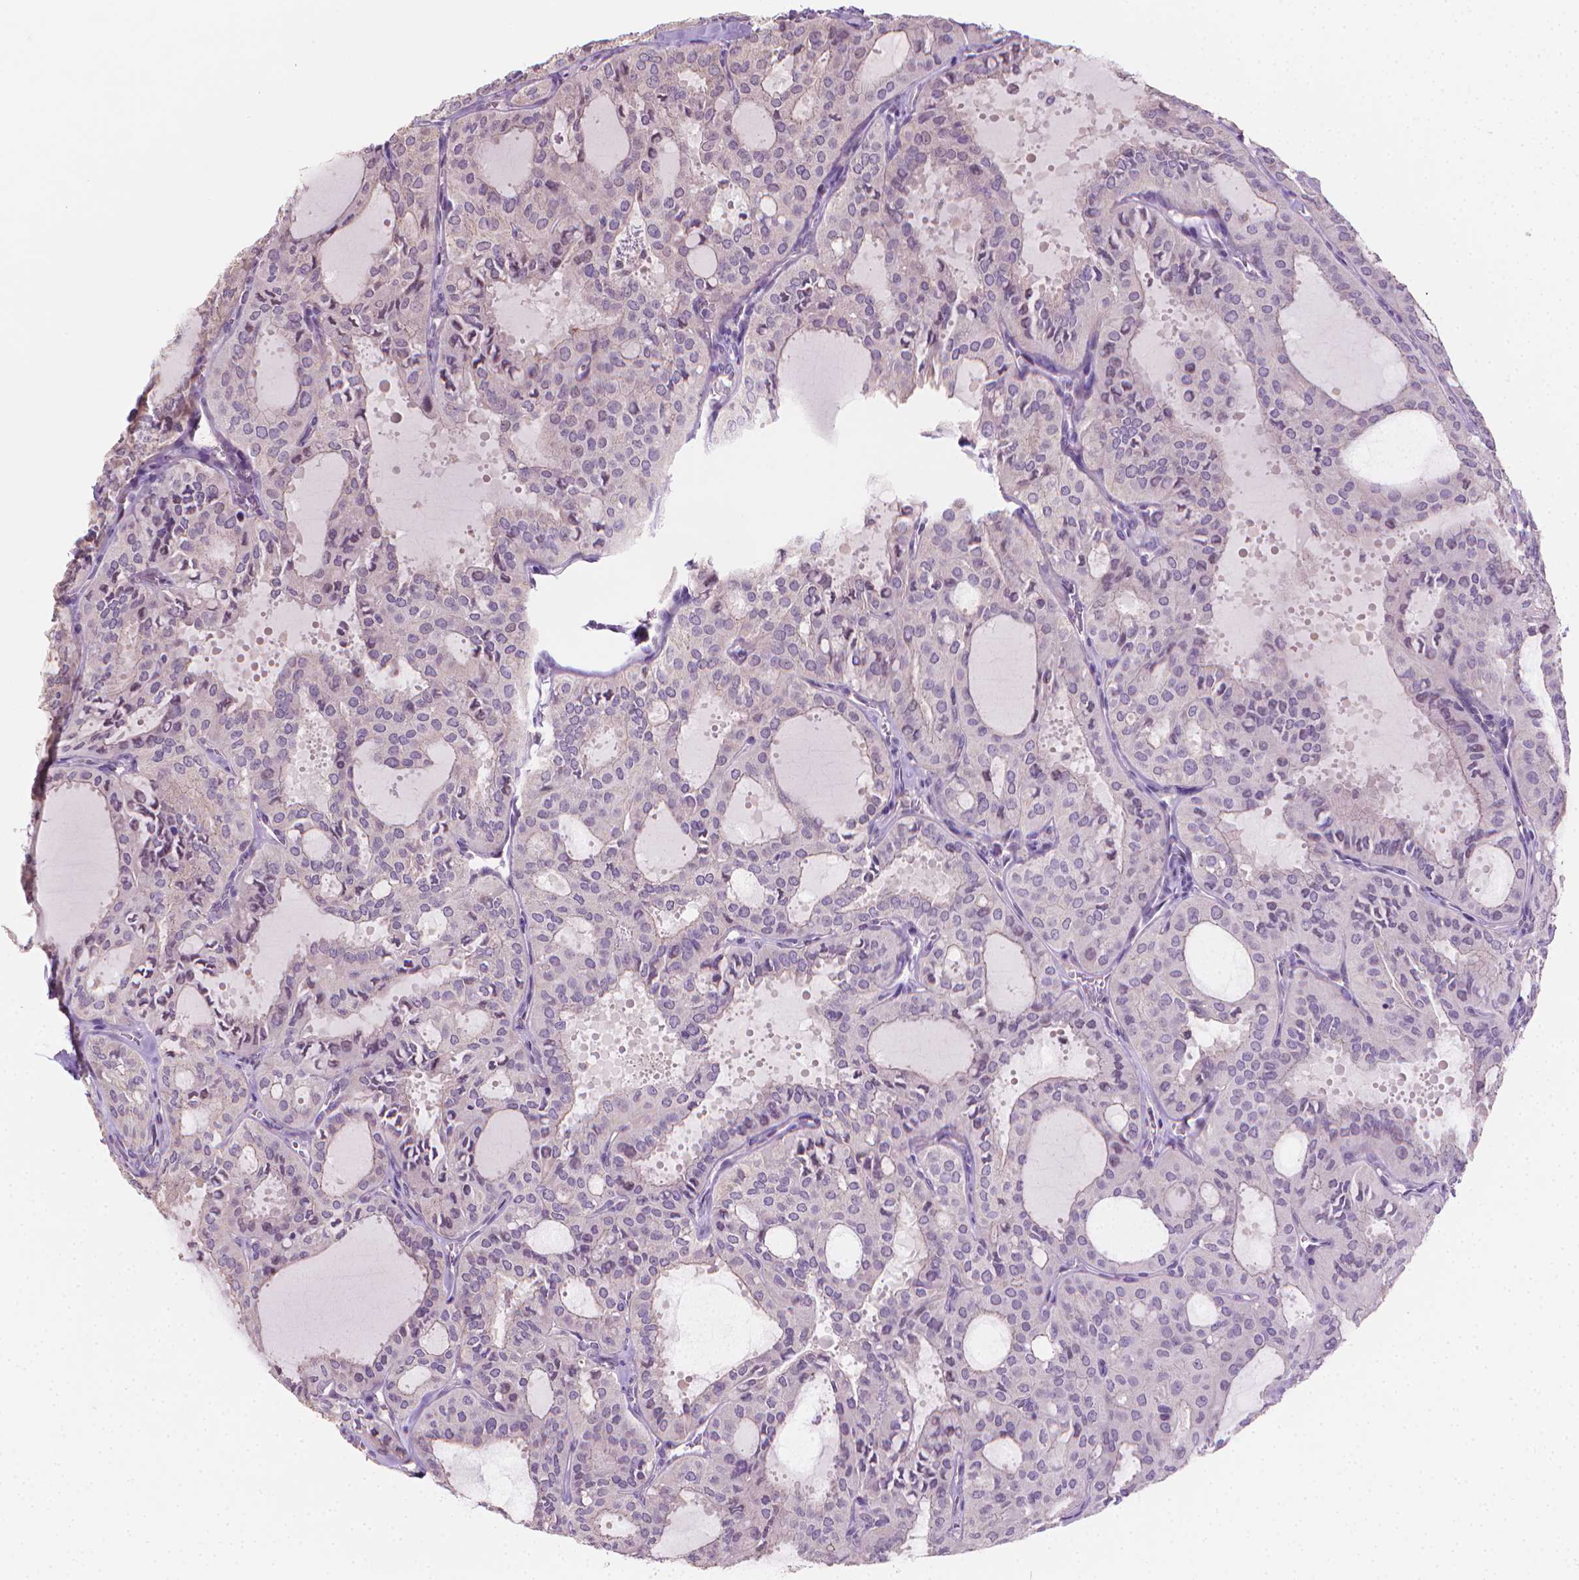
{"staining": {"intensity": "negative", "quantity": "none", "location": "none"}, "tissue": "thyroid cancer", "cell_type": "Tumor cells", "image_type": "cancer", "snomed": [{"axis": "morphology", "description": "Follicular adenoma carcinoma, NOS"}, {"axis": "topography", "description": "Thyroid gland"}], "caption": "Thyroid cancer (follicular adenoma carcinoma) was stained to show a protein in brown. There is no significant positivity in tumor cells.", "gene": "CLXN", "patient": {"sex": "male", "age": 75}}